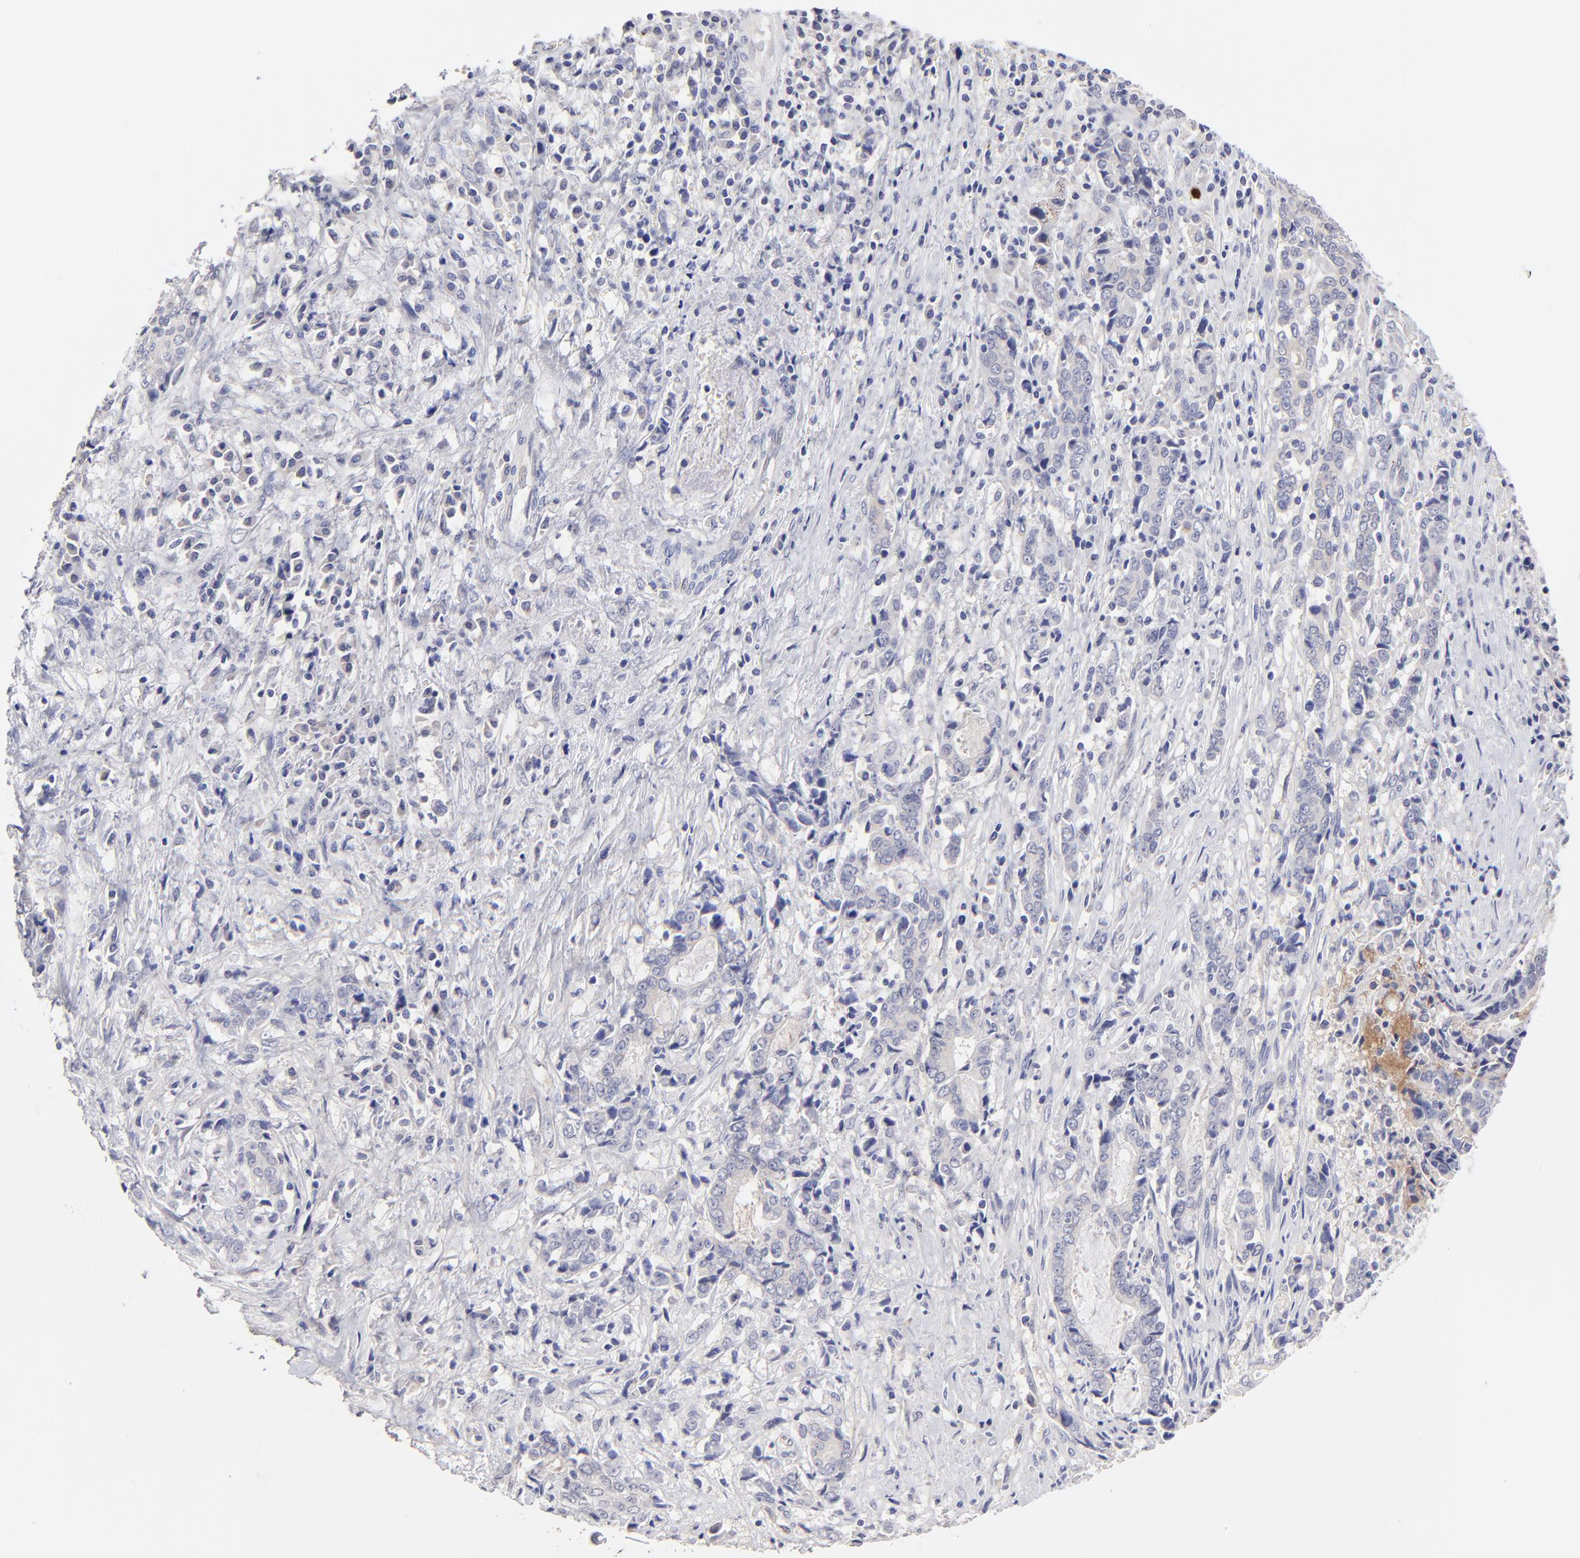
{"staining": {"intensity": "weak", "quantity": "<25%", "location": "cytoplasmic/membranous"}, "tissue": "liver cancer", "cell_type": "Tumor cells", "image_type": "cancer", "snomed": [{"axis": "morphology", "description": "Cholangiocarcinoma"}, {"axis": "topography", "description": "Liver"}], "caption": "IHC histopathology image of liver cholangiocarcinoma stained for a protein (brown), which reveals no staining in tumor cells.", "gene": "BTG2", "patient": {"sex": "male", "age": 57}}